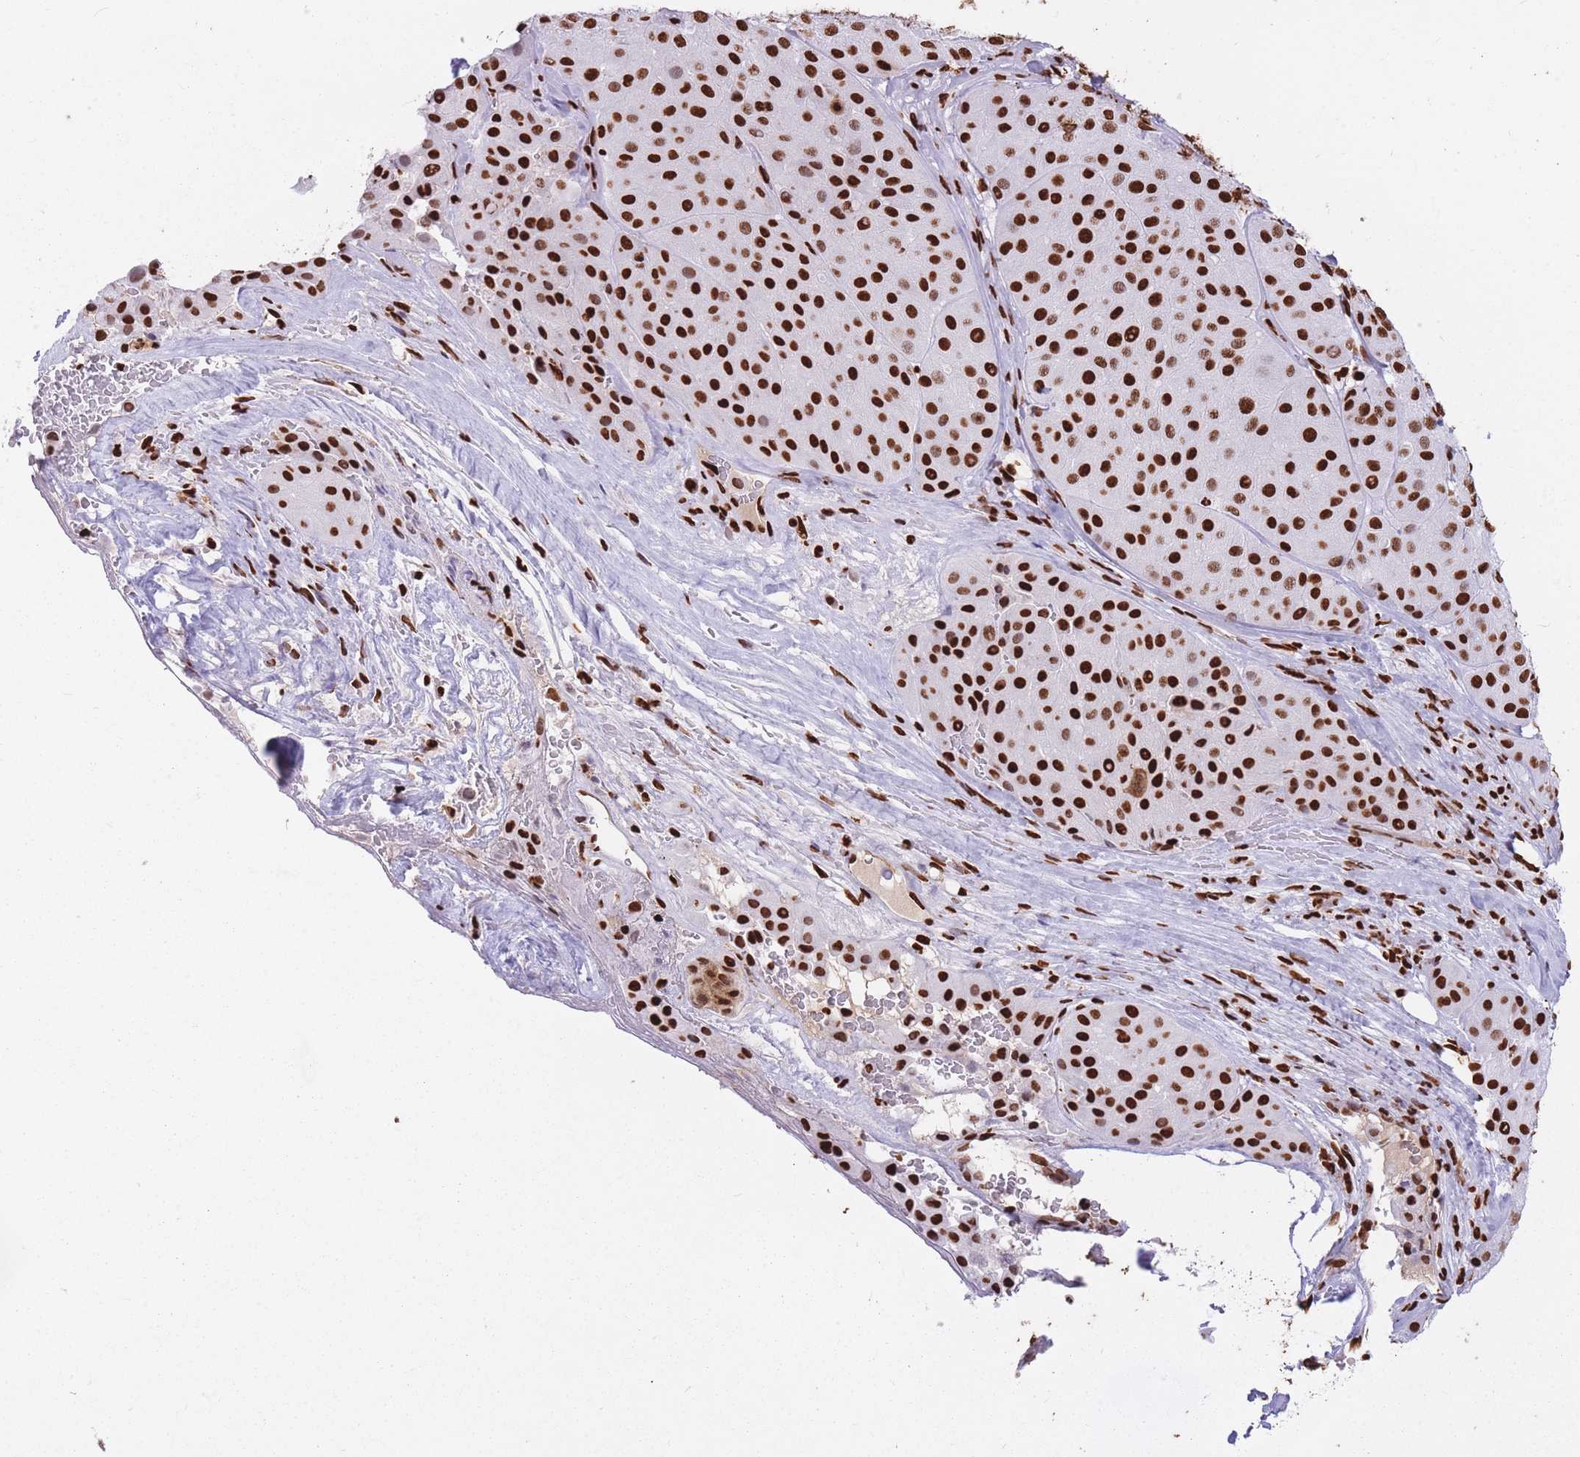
{"staining": {"intensity": "strong", "quantity": ">75%", "location": "nuclear"}, "tissue": "melanoma", "cell_type": "Tumor cells", "image_type": "cancer", "snomed": [{"axis": "morphology", "description": "Malignant melanoma, Metastatic site"}, {"axis": "topography", "description": "Smooth muscle"}], "caption": "This is a photomicrograph of immunohistochemistry (IHC) staining of melanoma, which shows strong positivity in the nuclear of tumor cells.", "gene": "HNRNPUL1", "patient": {"sex": "male", "age": 41}}